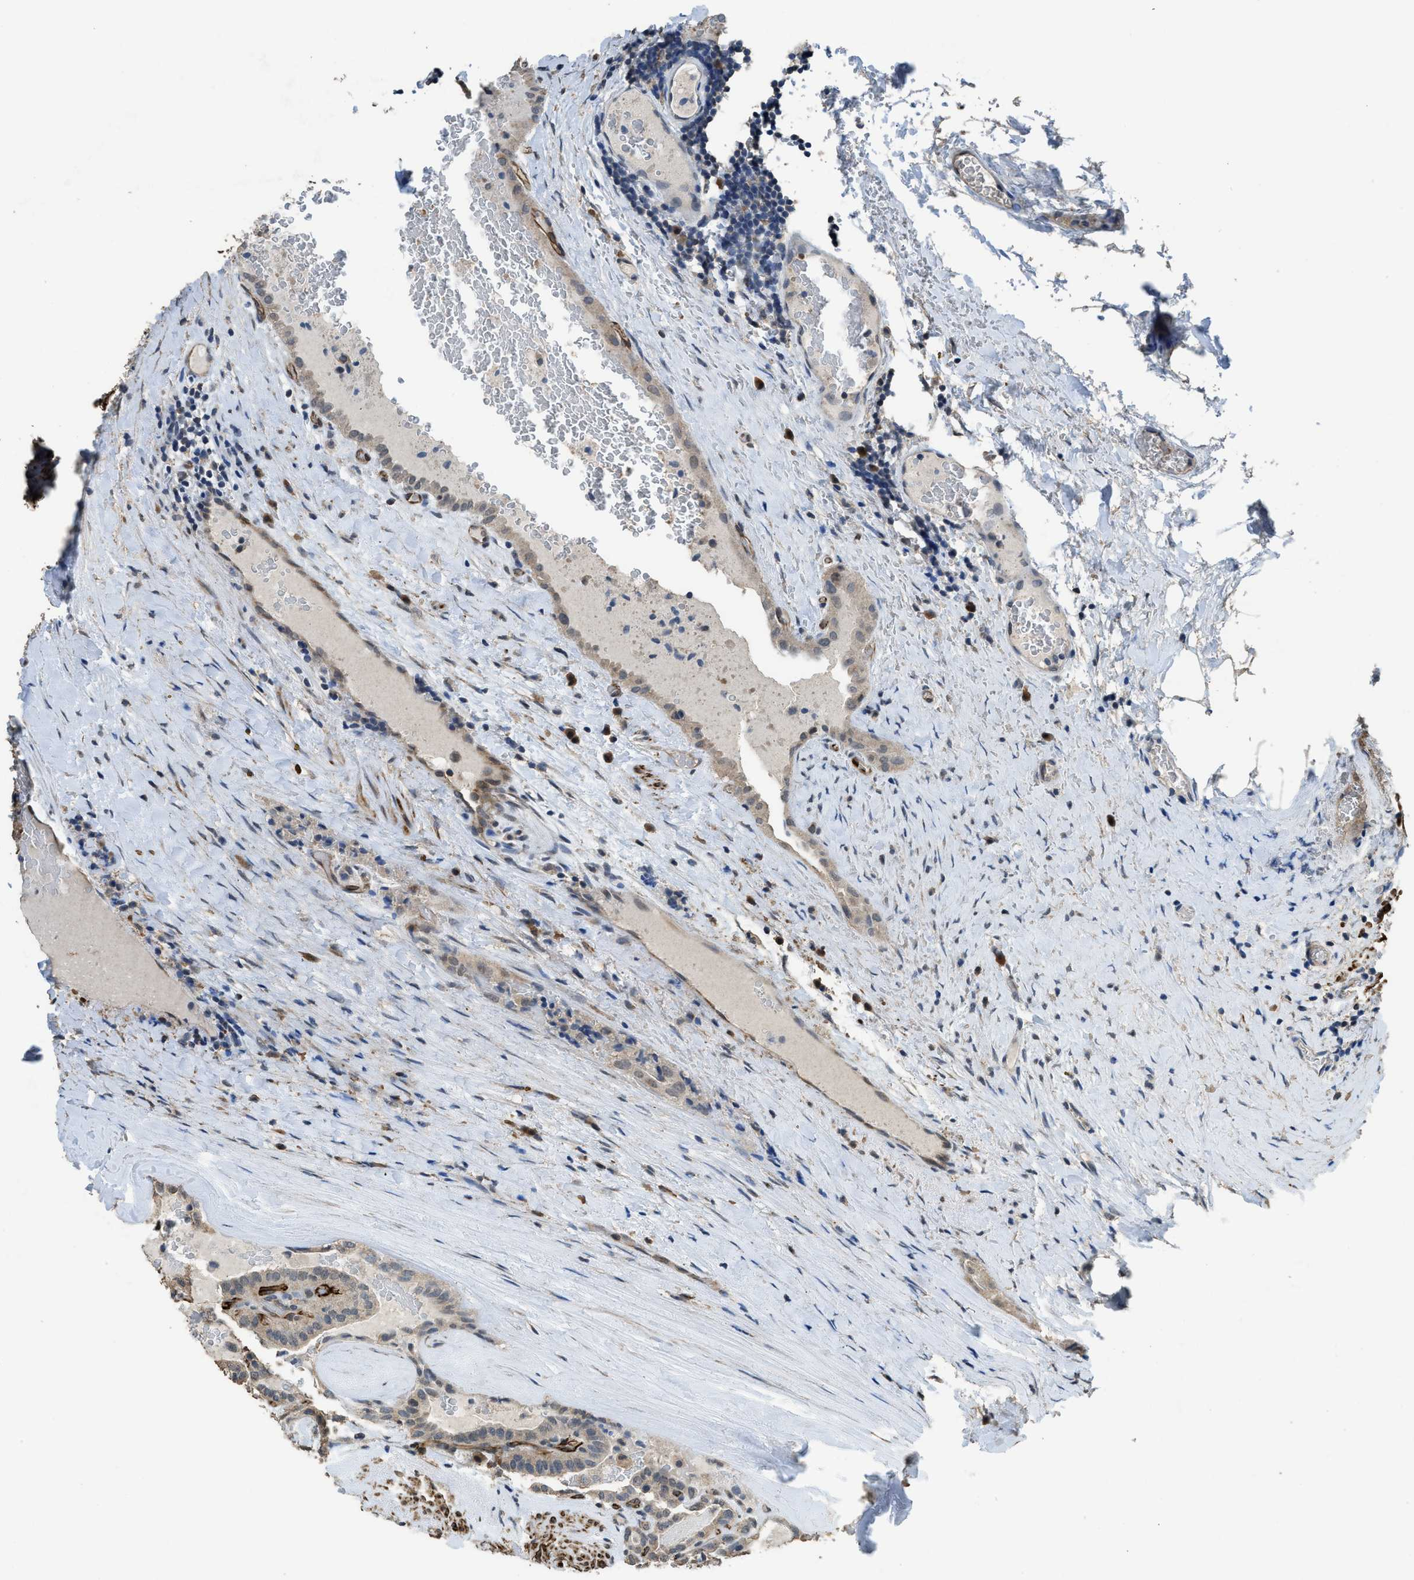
{"staining": {"intensity": "weak", "quantity": "25%-75%", "location": "cytoplasmic/membranous"}, "tissue": "thyroid cancer", "cell_type": "Tumor cells", "image_type": "cancer", "snomed": [{"axis": "morphology", "description": "Papillary adenocarcinoma, NOS"}, {"axis": "topography", "description": "Thyroid gland"}], "caption": "Brown immunohistochemical staining in human papillary adenocarcinoma (thyroid) demonstrates weak cytoplasmic/membranous positivity in approximately 25%-75% of tumor cells. (IHC, brightfield microscopy, high magnification).", "gene": "SYNM", "patient": {"sex": "male", "age": 77}}